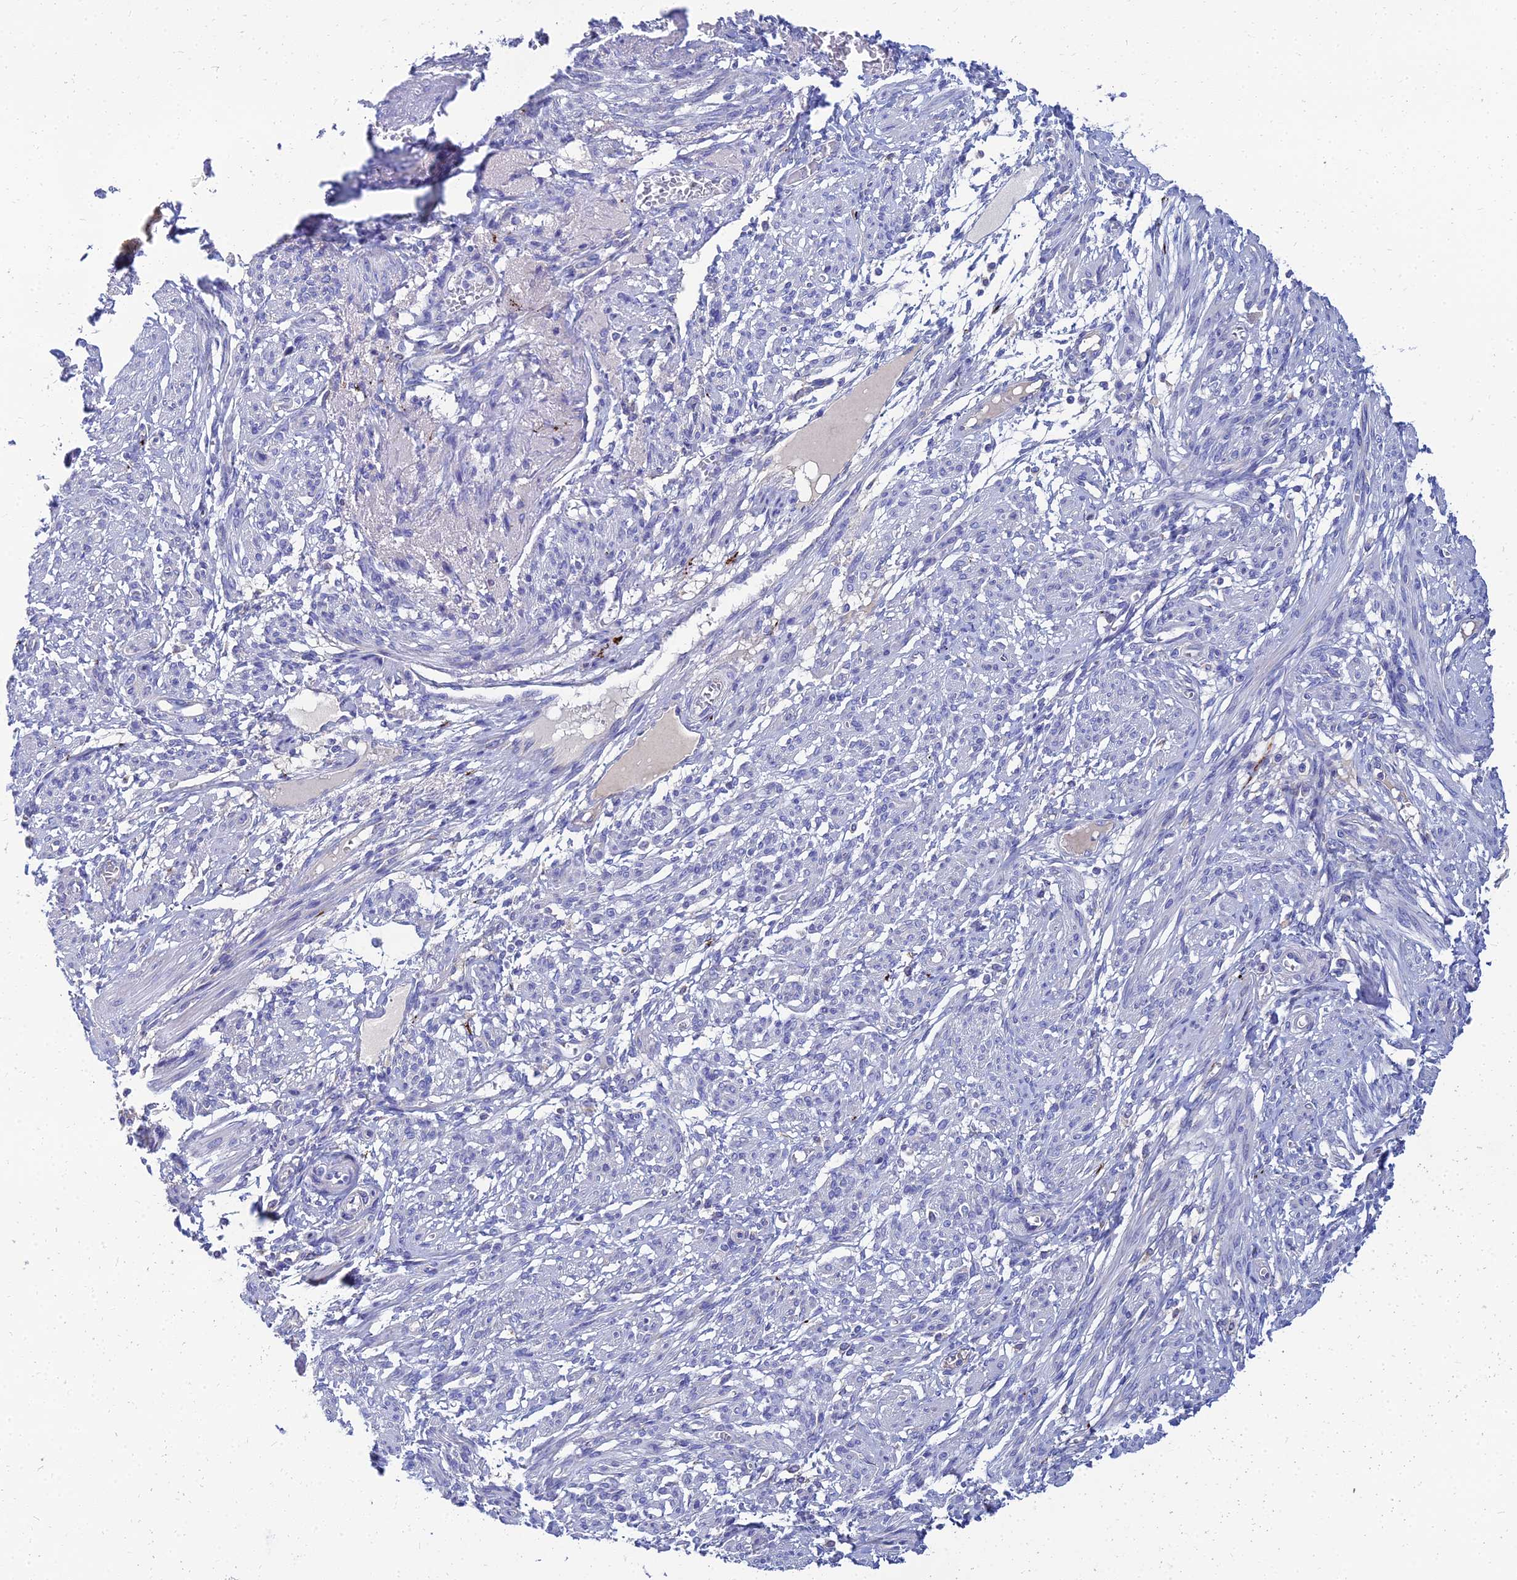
{"staining": {"intensity": "negative", "quantity": "none", "location": "none"}, "tissue": "smooth muscle", "cell_type": "Smooth muscle cells", "image_type": "normal", "snomed": [{"axis": "morphology", "description": "Normal tissue, NOS"}, {"axis": "topography", "description": "Smooth muscle"}], "caption": "Micrograph shows no significant protein staining in smooth muscle cells of unremarkable smooth muscle.", "gene": "NPY", "patient": {"sex": "female", "age": 39}}